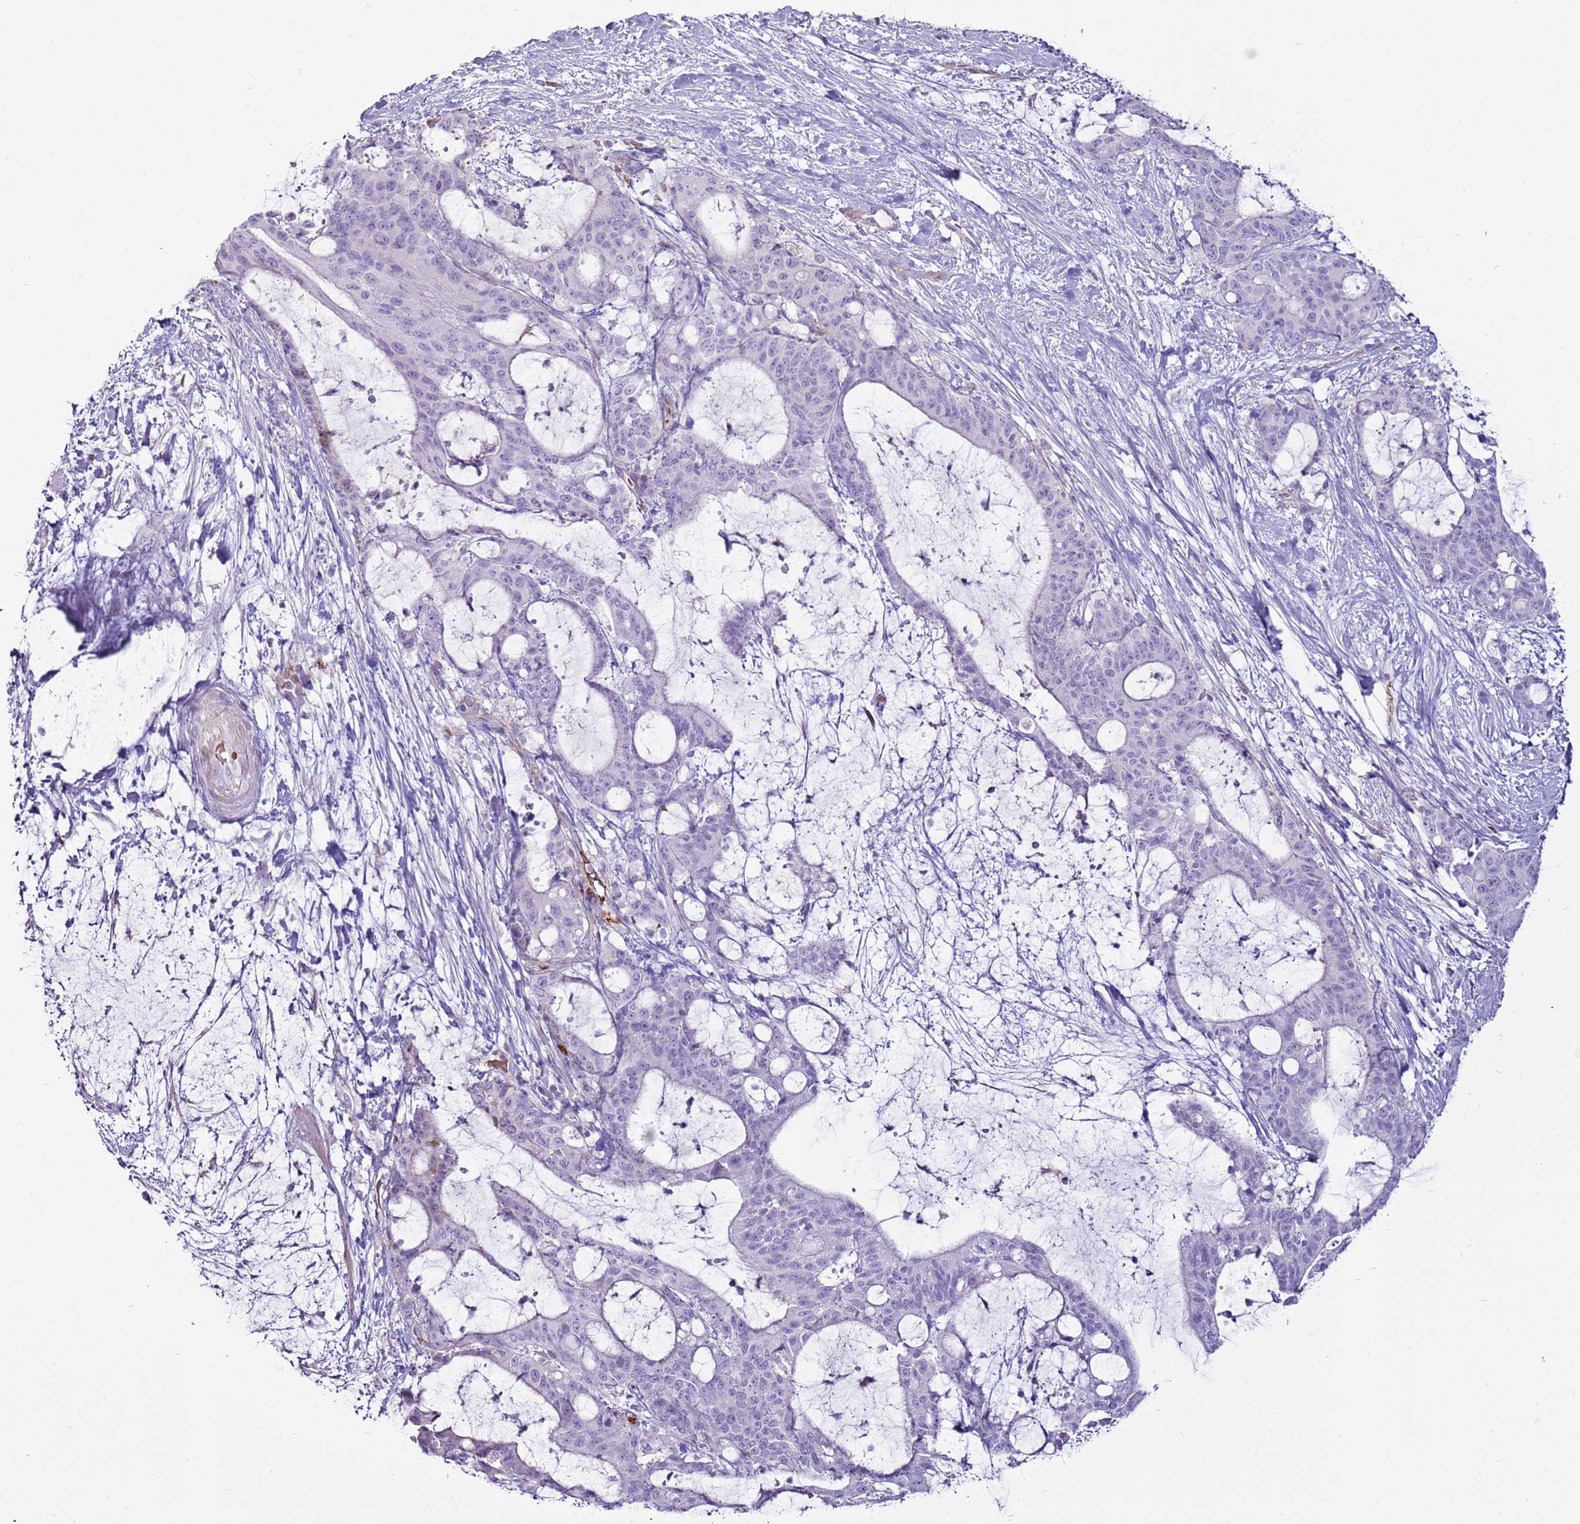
{"staining": {"intensity": "negative", "quantity": "none", "location": "none"}, "tissue": "liver cancer", "cell_type": "Tumor cells", "image_type": "cancer", "snomed": [{"axis": "morphology", "description": "Normal tissue, NOS"}, {"axis": "morphology", "description": "Cholangiocarcinoma"}, {"axis": "topography", "description": "Liver"}, {"axis": "topography", "description": "Peripheral nerve tissue"}], "caption": "IHC micrograph of cholangiocarcinoma (liver) stained for a protein (brown), which shows no positivity in tumor cells. The staining is performed using DAB brown chromogen with nuclei counter-stained in using hematoxylin.", "gene": "CHAC2", "patient": {"sex": "female", "age": 73}}